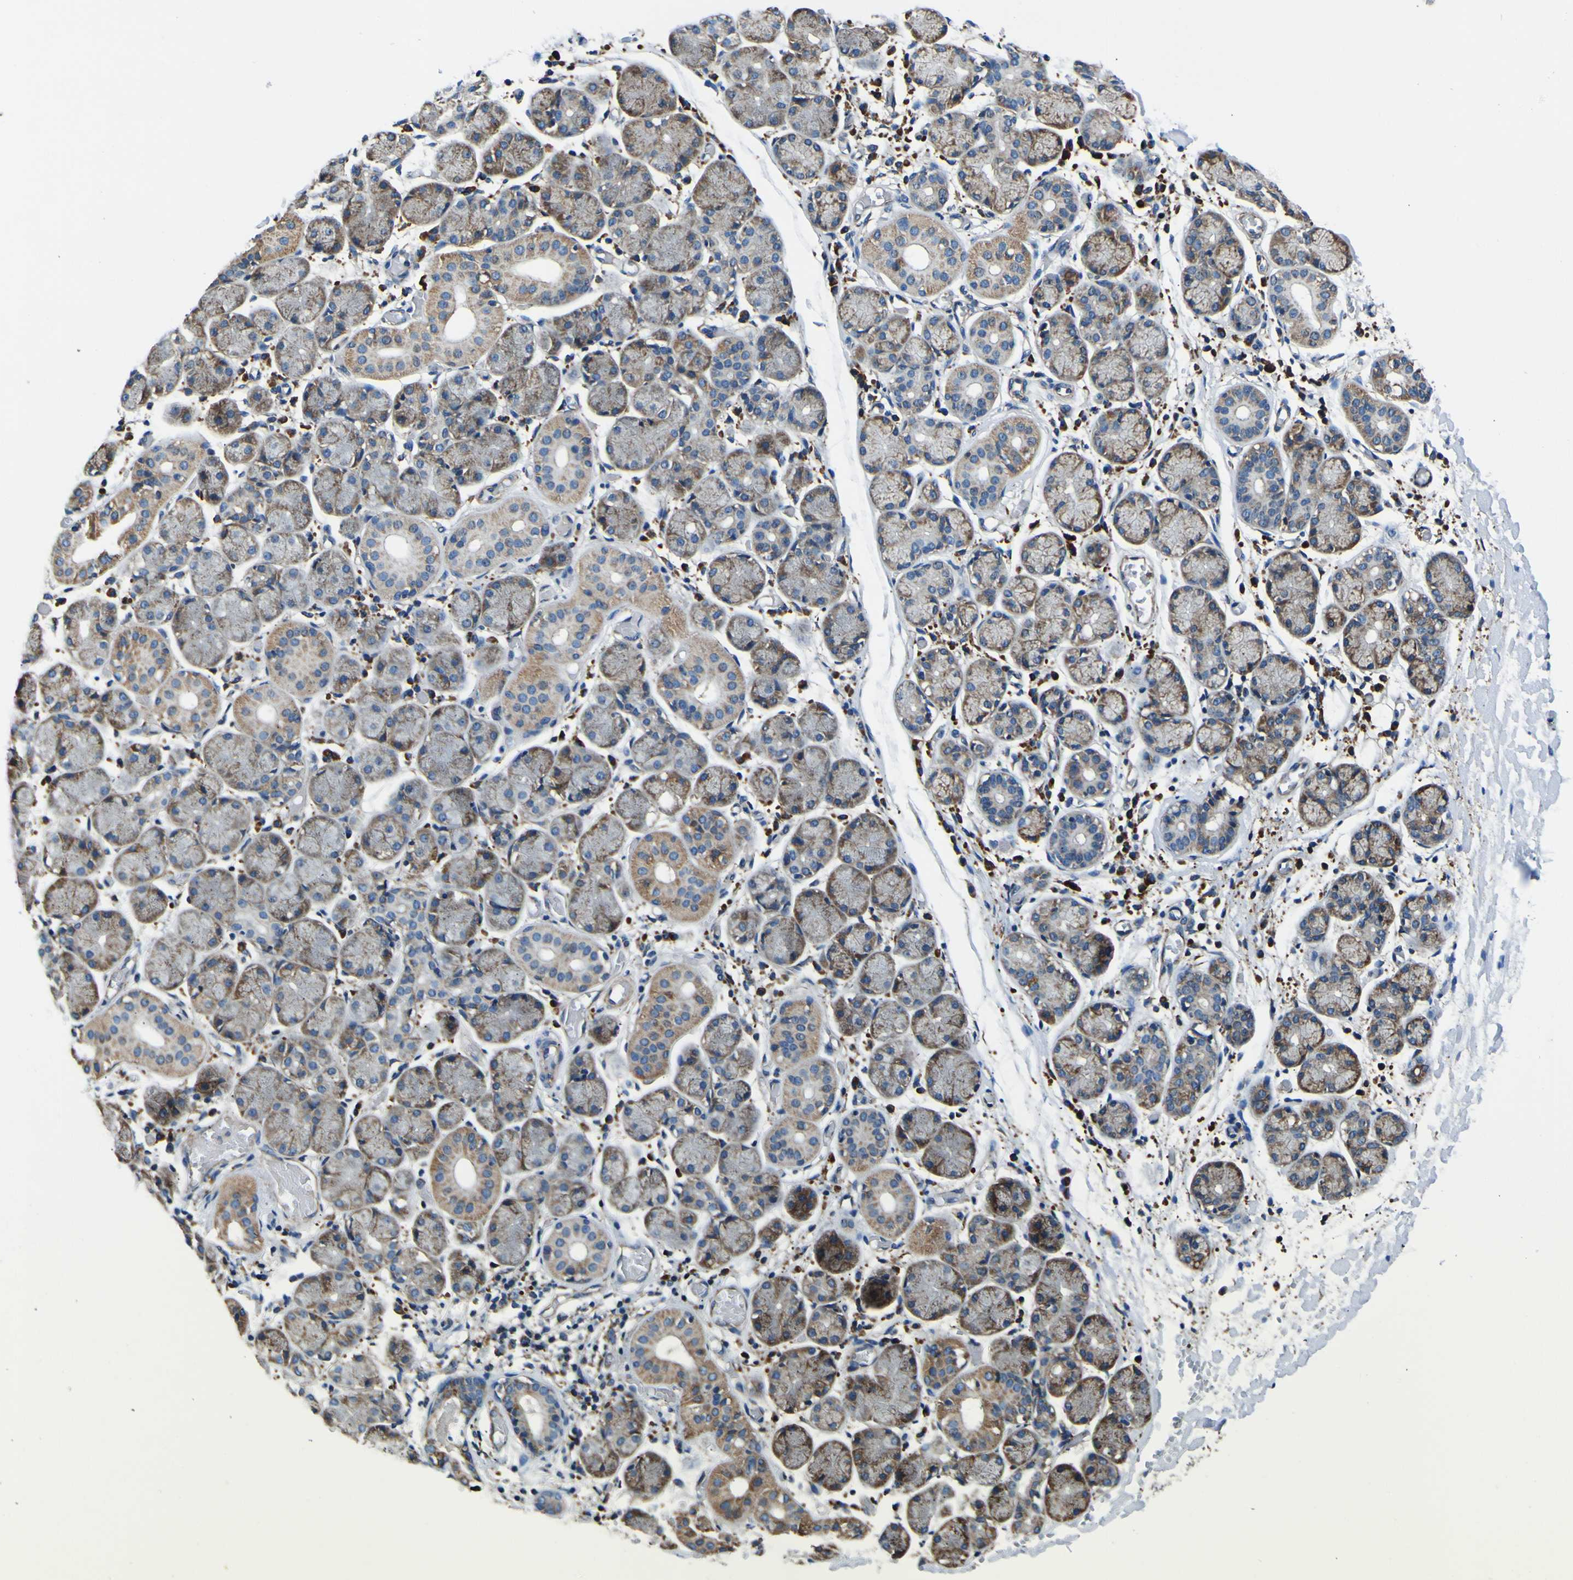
{"staining": {"intensity": "moderate", "quantity": "25%-75%", "location": "cytoplasmic/membranous"}, "tissue": "salivary gland", "cell_type": "Glandular cells", "image_type": "normal", "snomed": [{"axis": "morphology", "description": "Normal tissue, NOS"}, {"axis": "topography", "description": "Salivary gland"}], "caption": "Immunohistochemical staining of unremarkable salivary gland displays 25%-75% levels of moderate cytoplasmic/membranous protein positivity in approximately 25%-75% of glandular cells. The protein of interest is shown in brown color, while the nuclei are stained blue.", "gene": "INPP5A", "patient": {"sex": "female", "age": 24}}